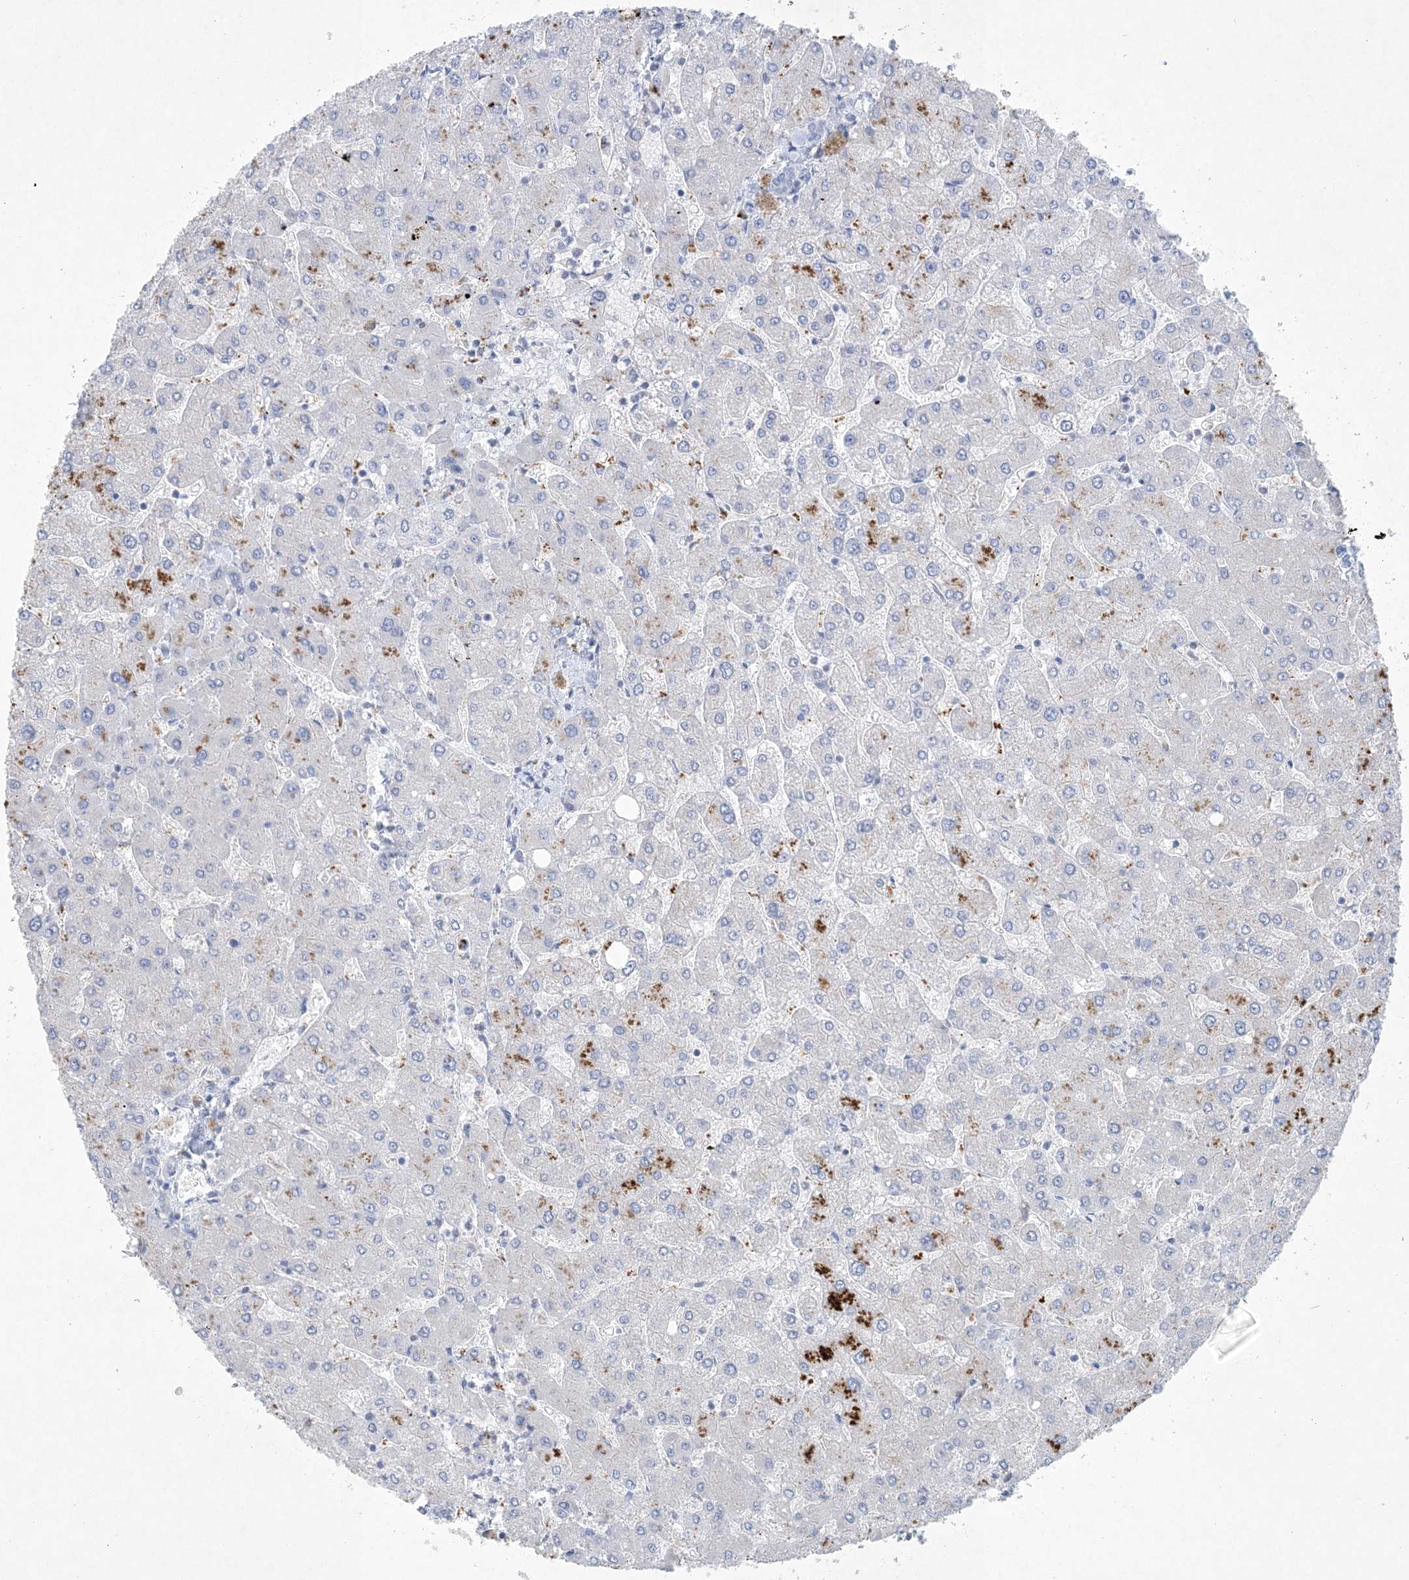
{"staining": {"intensity": "negative", "quantity": "none", "location": "none"}, "tissue": "liver", "cell_type": "Cholangiocytes", "image_type": "normal", "snomed": [{"axis": "morphology", "description": "Normal tissue, NOS"}, {"axis": "topography", "description": "Liver"}], "caption": "The photomicrograph displays no staining of cholangiocytes in benign liver. (Stains: DAB (3,3'-diaminobenzidine) immunohistochemistry (IHC) with hematoxylin counter stain, Microscopy: brightfield microscopy at high magnification).", "gene": "GABRG1", "patient": {"sex": "male", "age": 55}}